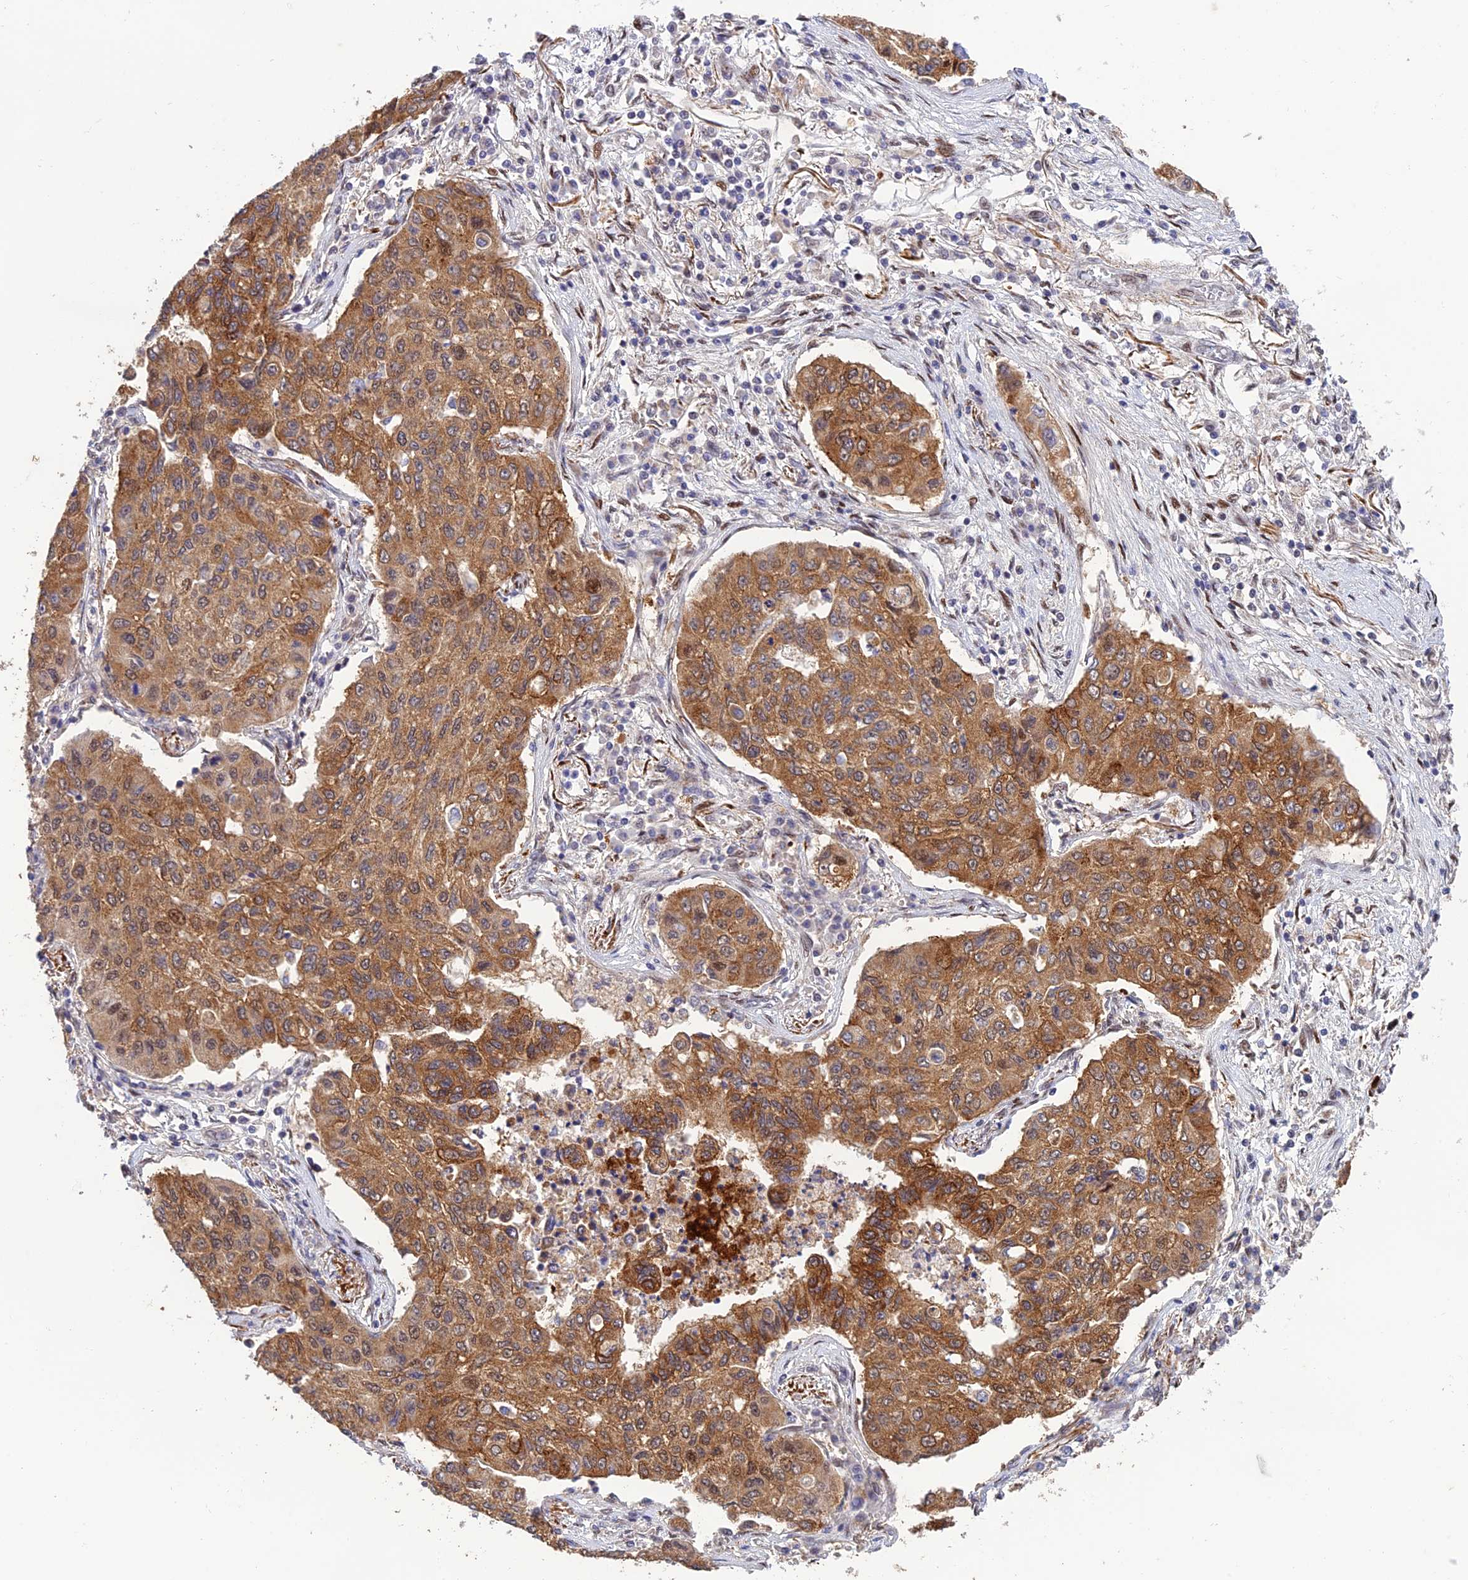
{"staining": {"intensity": "moderate", "quantity": ">75%", "location": "cytoplasmic/membranous"}, "tissue": "lung cancer", "cell_type": "Tumor cells", "image_type": "cancer", "snomed": [{"axis": "morphology", "description": "Squamous cell carcinoma, NOS"}, {"axis": "topography", "description": "Lung"}], "caption": "The photomicrograph reveals immunohistochemical staining of lung cancer (squamous cell carcinoma). There is moderate cytoplasmic/membranous positivity is seen in approximately >75% of tumor cells.", "gene": "WDR55", "patient": {"sex": "male", "age": 74}}